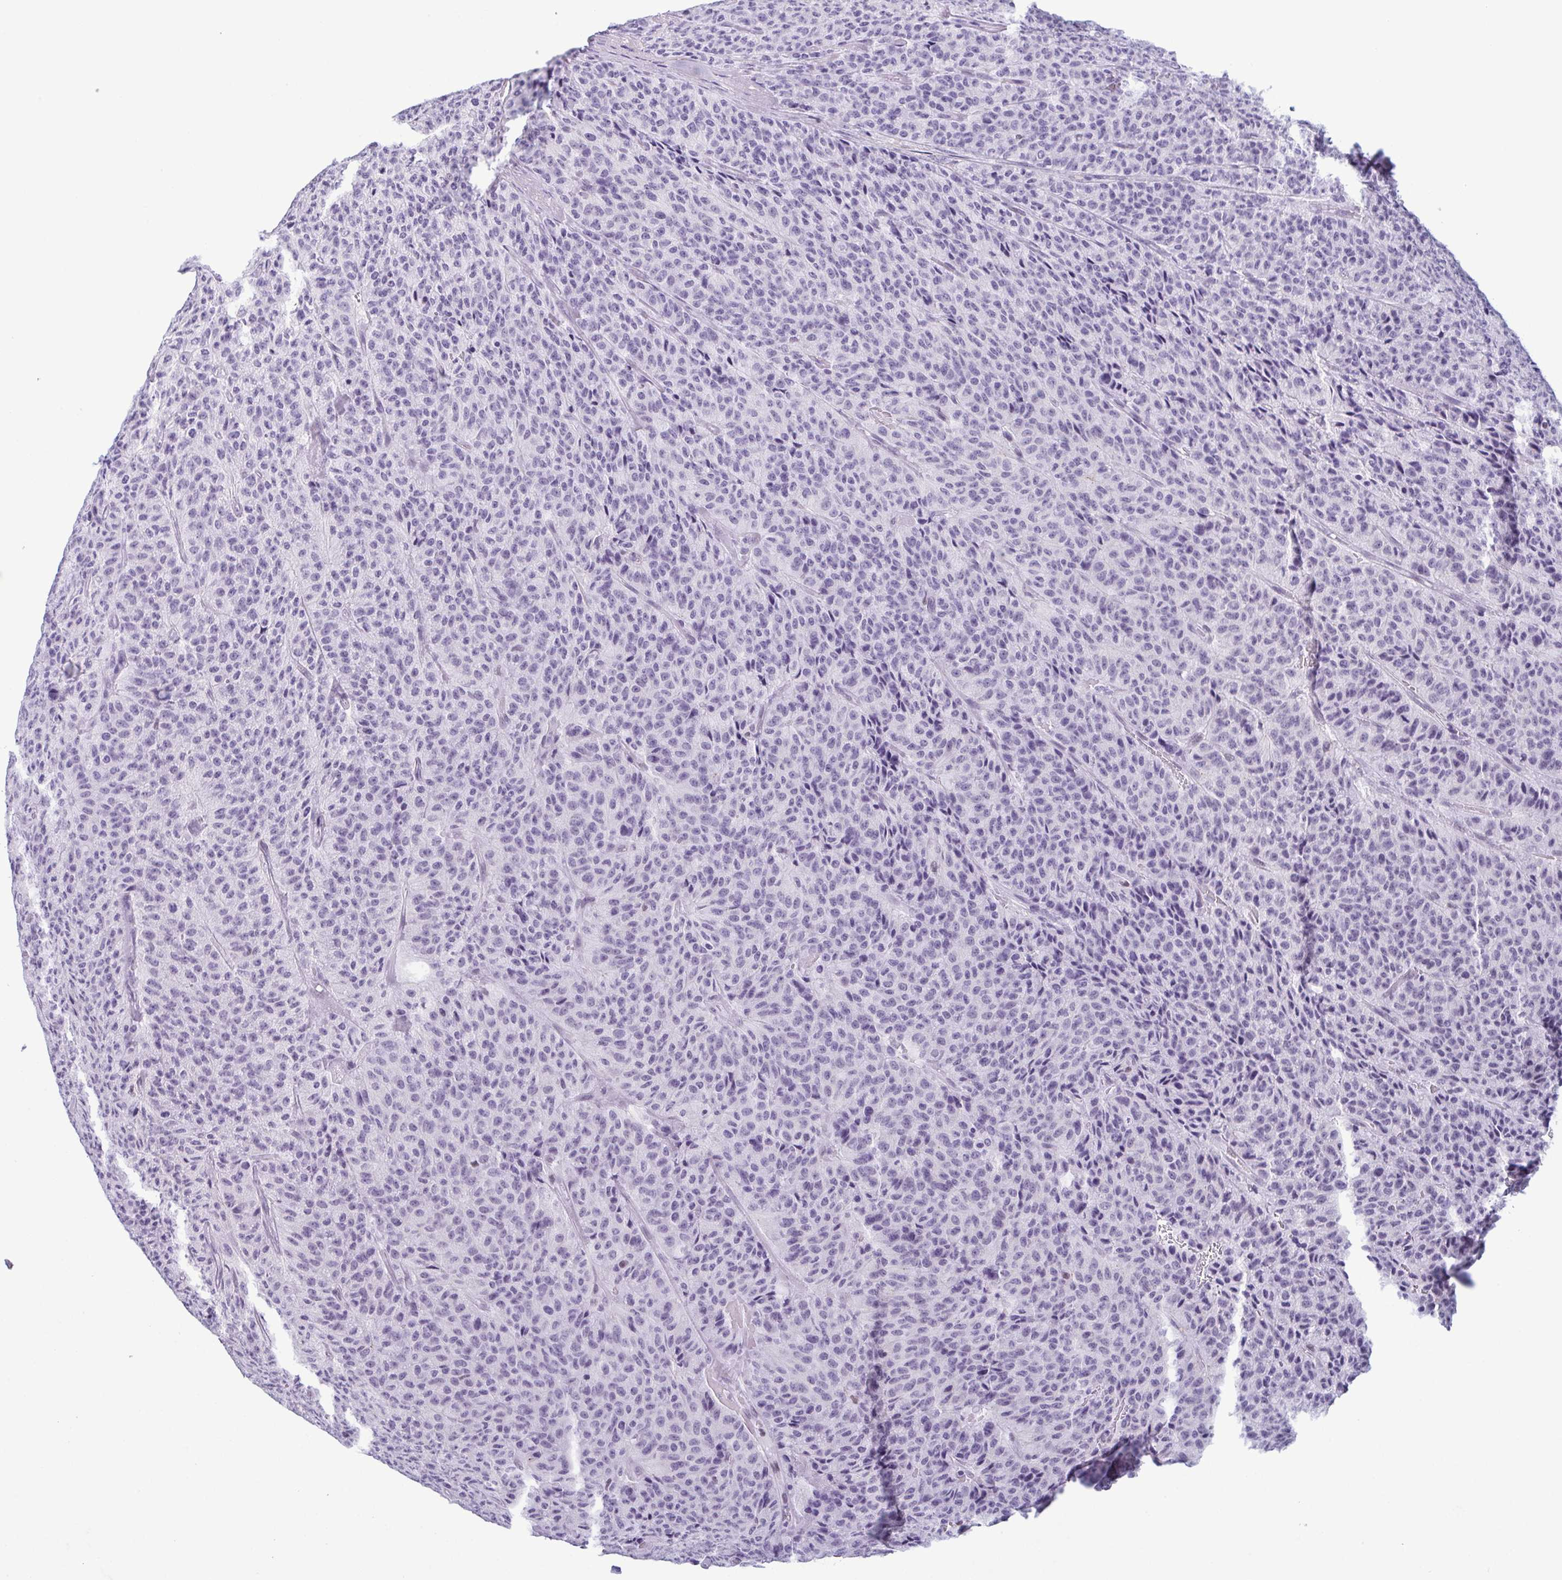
{"staining": {"intensity": "negative", "quantity": "none", "location": "none"}, "tissue": "carcinoid", "cell_type": "Tumor cells", "image_type": "cancer", "snomed": [{"axis": "morphology", "description": "Carcinoid, malignant, NOS"}, {"axis": "topography", "description": "Lung"}], "caption": "This histopathology image is of carcinoid (malignant) stained with immunohistochemistry to label a protein in brown with the nuclei are counter-stained blue. There is no positivity in tumor cells.", "gene": "RBM7", "patient": {"sex": "male", "age": 71}}